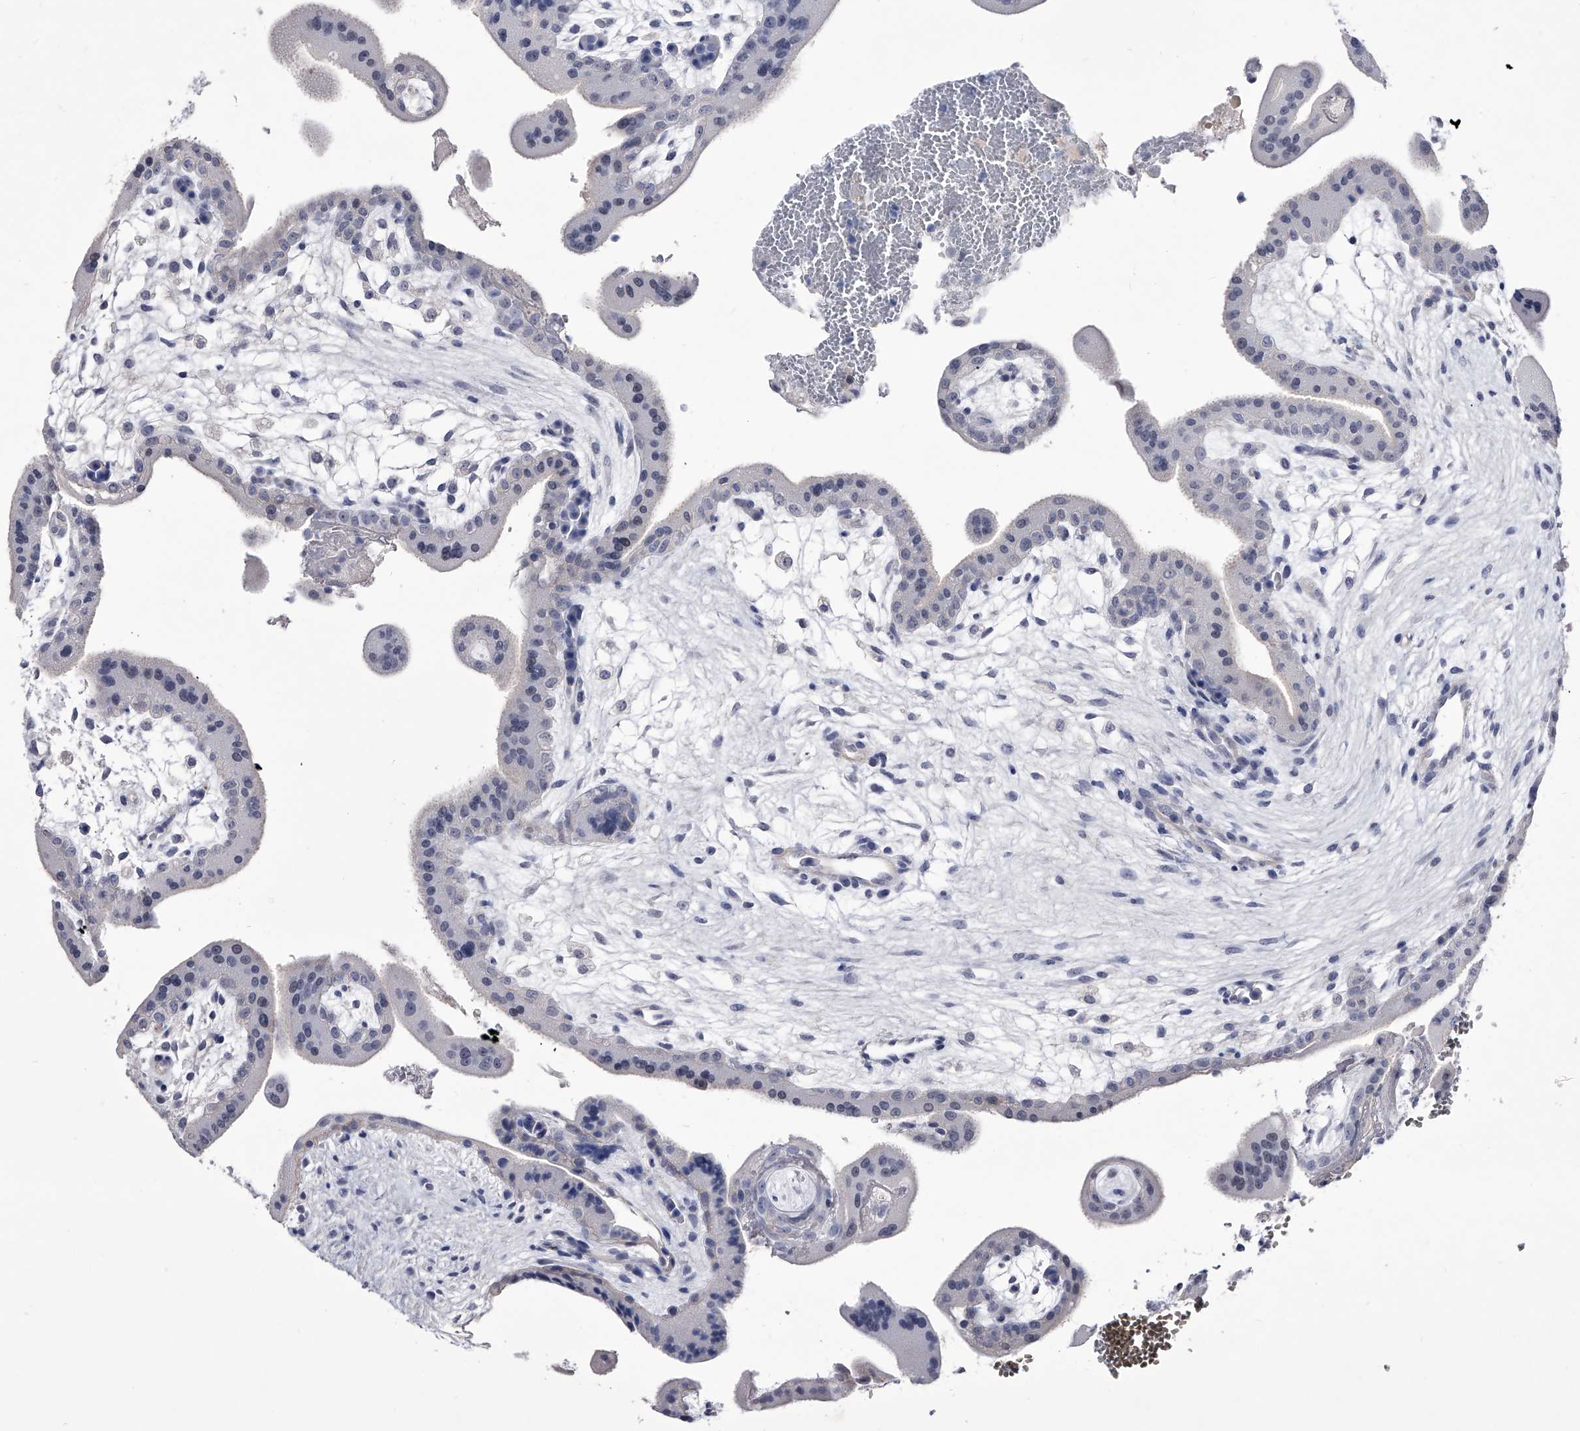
{"staining": {"intensity": "negative", "quantity": "none", "location": "none"}, "tissue": "placenta", "cell_type": "Decidual cells", "image_type": "normal", "snomed": [{"axis": "morphology", "description": "Normal tissue, NOS"}, {"axis": "topography", "description": "Placenta"}], "caption": "This is a histopathology image of immunohistochemistry staining of normal placenta, which shows no expression in decidual cells.", "gene": "CRISP2", "patient": {"sex": "female", "age": 35}}